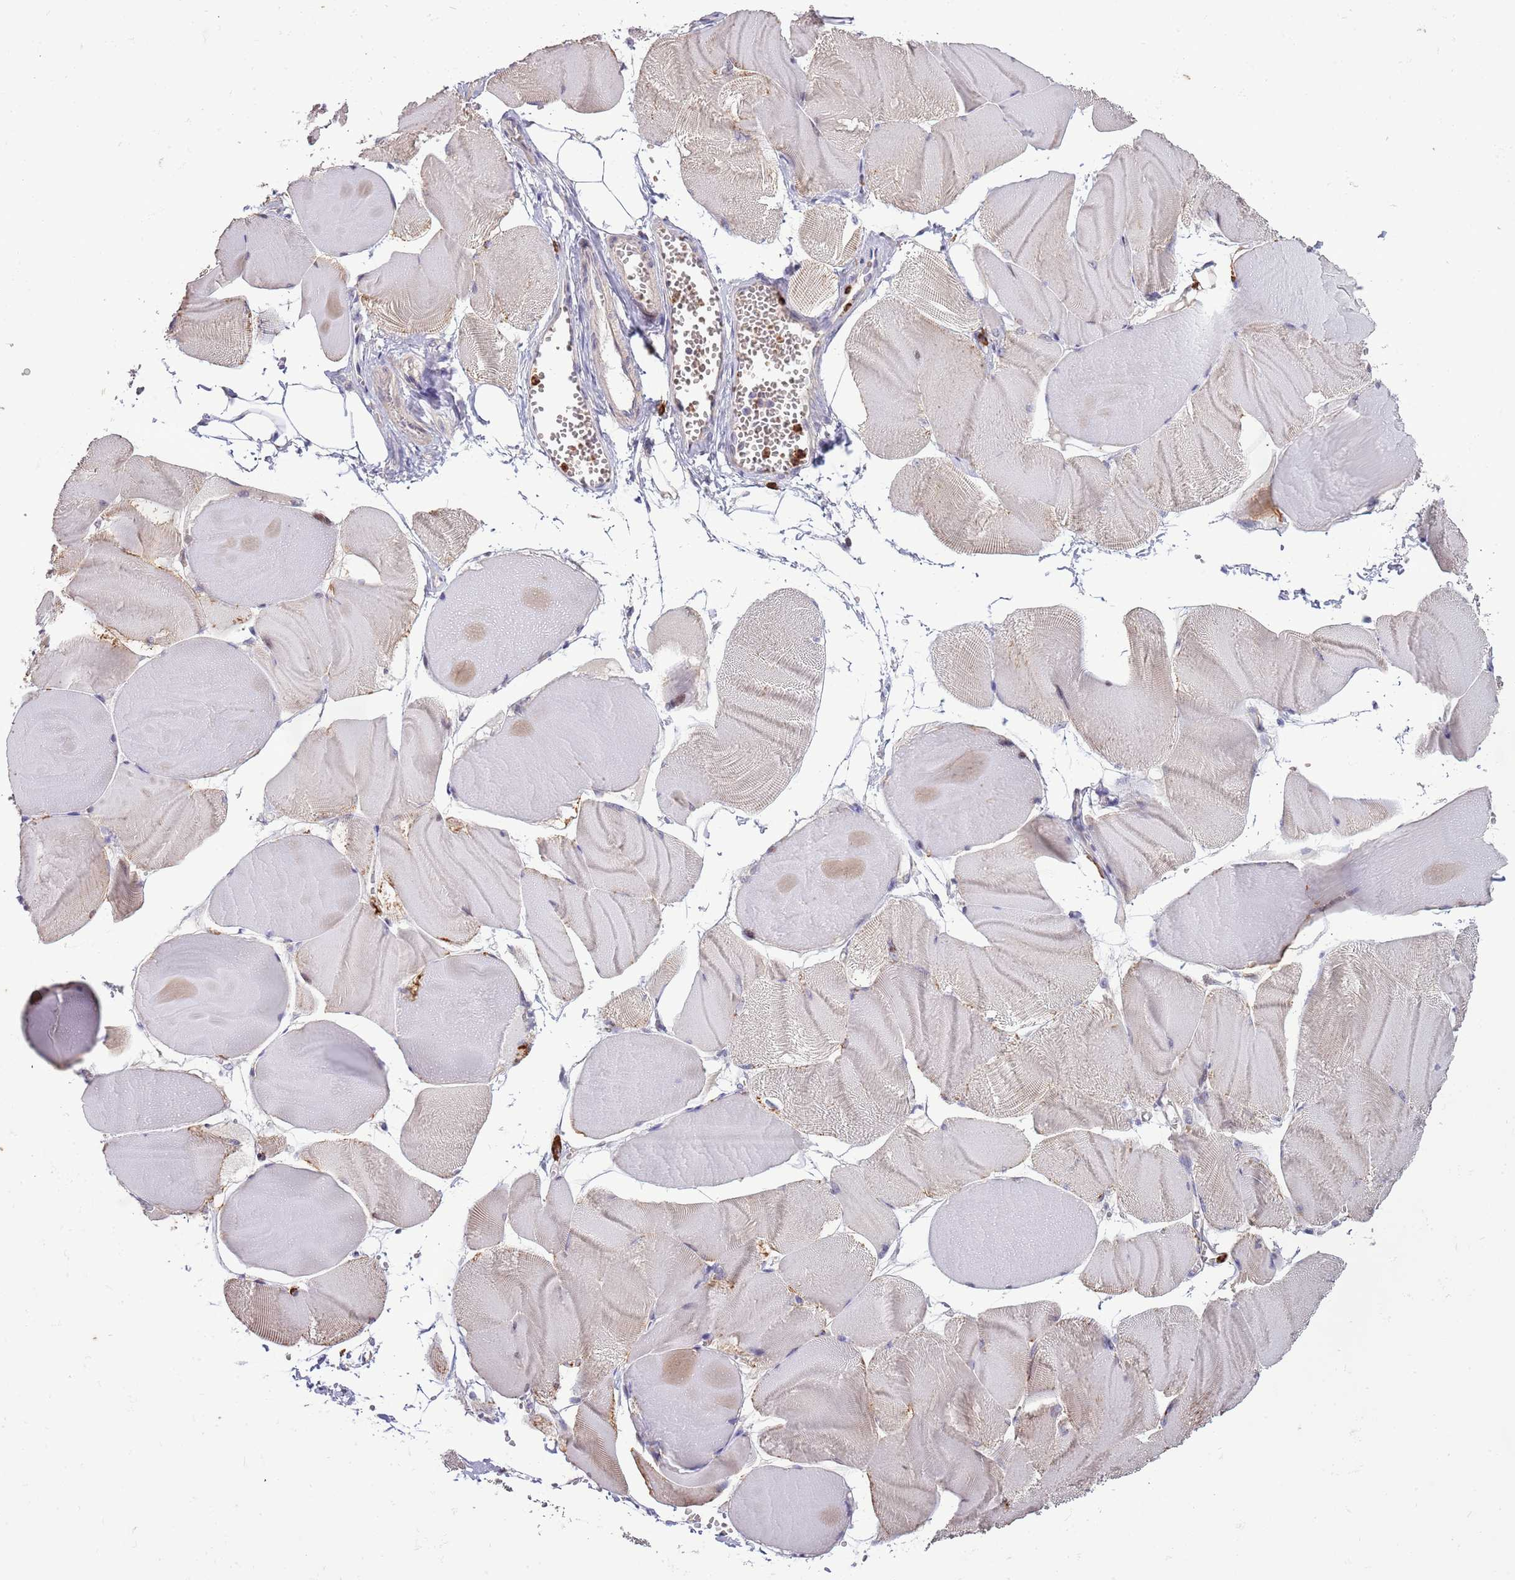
{"staining": {"intensity": "weak", "quantity": "<25%", "location": "cytoplasmic/membranous"}, "tissue": "skeletal muscle", "cell_type": "Myocytes", "image_type": "normal", "snomed": [{"axis": "morphology", "description": "Normal tissue, NOS"}, {"axis": "morphology", "description": "Basal cell carcinoma"}, {"axis": "topography", "description": "Skeletal muscle"}], "caption": "An image of human skeletal muscle is negative for staining in myocytes. Nuclei are stained in blue.", "gene": "P2RY13", "patient": {"sex": "female", "age": 64}}